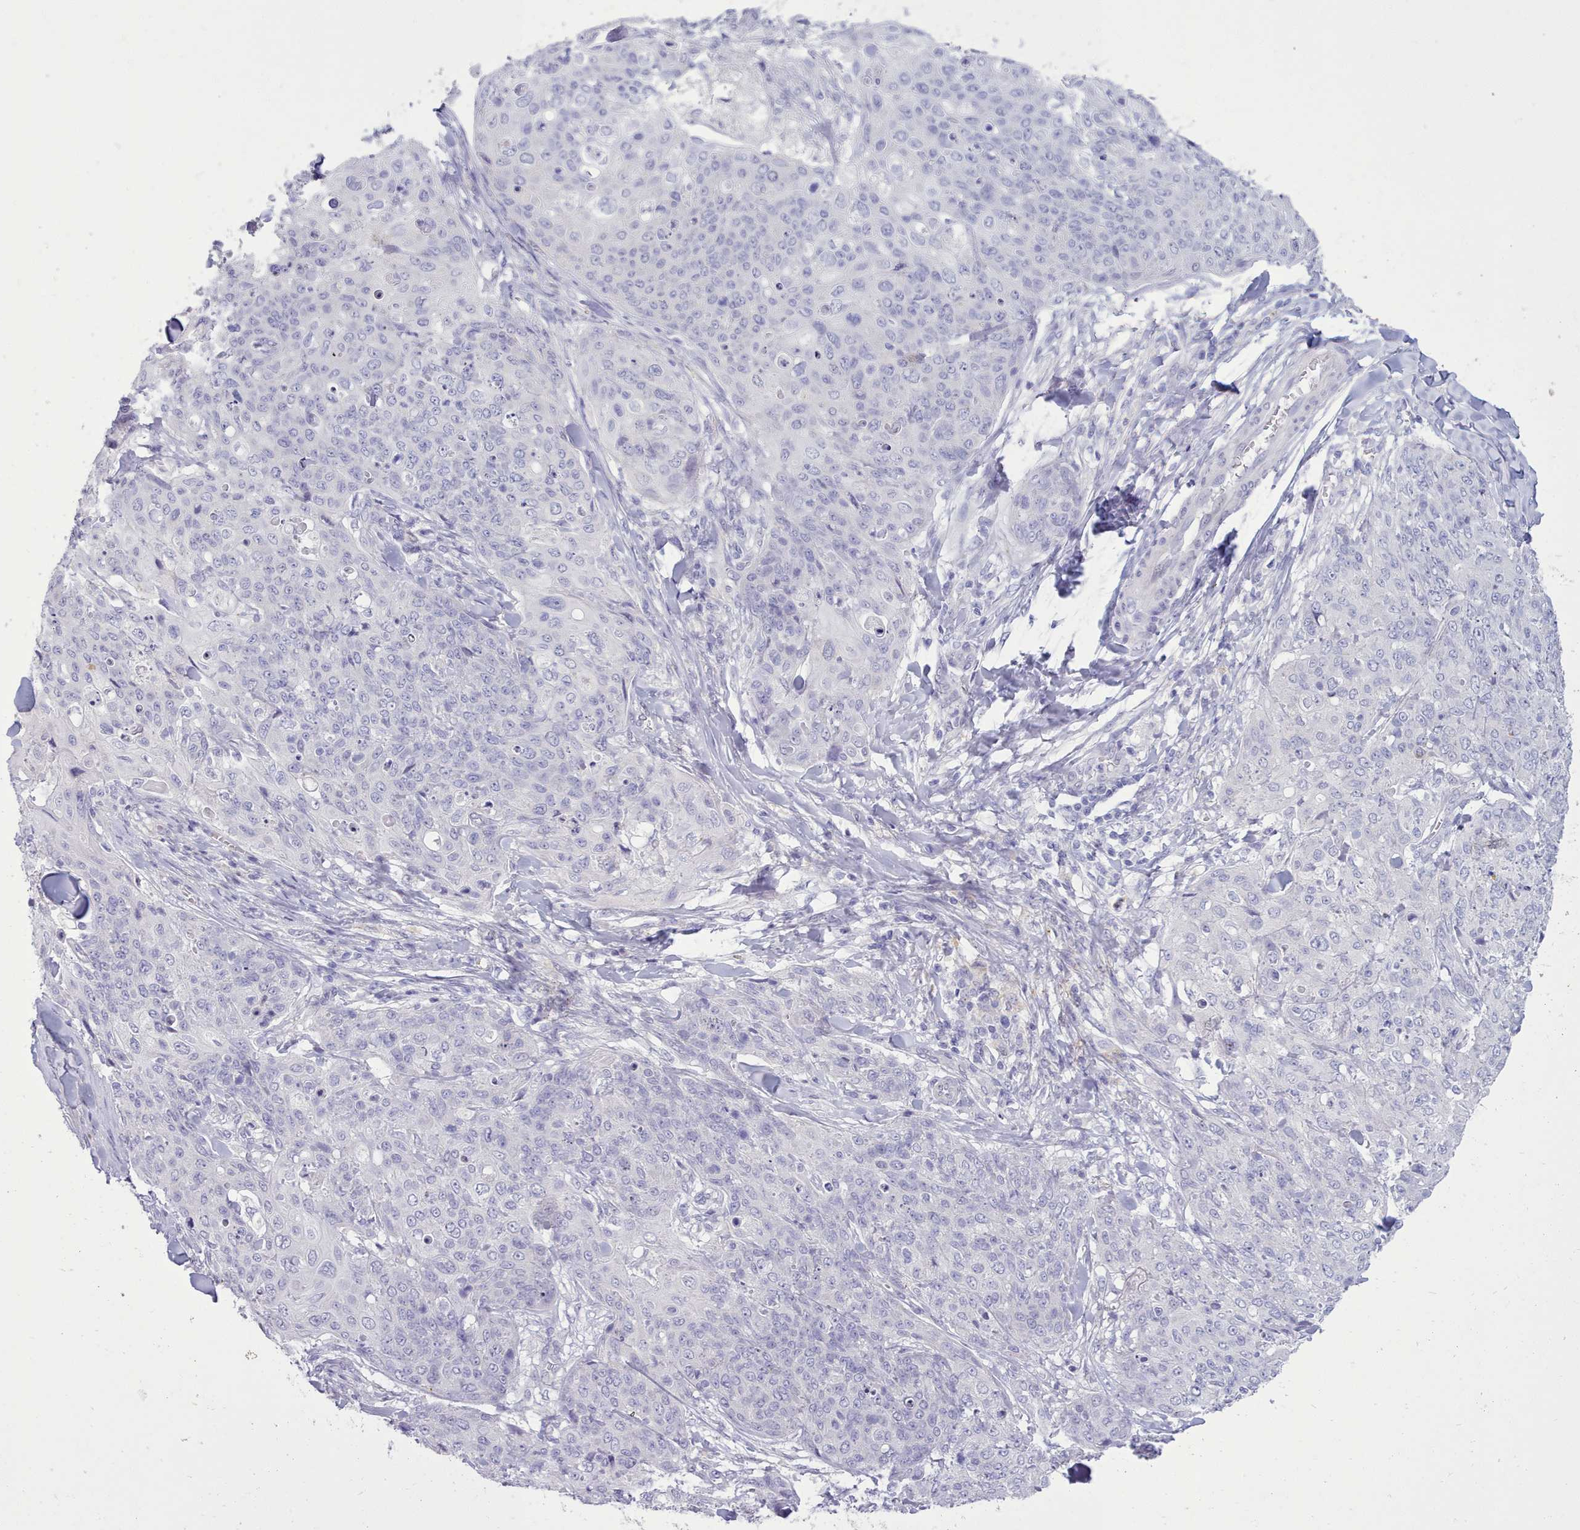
{"staining": {"intensity": "negative", "quantity": "none", "location": "none"}, "tissue": "skin cancer", "cell_type": "Tumor cells", "image_type": "cancer", "snomed": [{"axis": "morphology", "description": "Squamous cell carcinoma, NOS"}, {"axis": "topography", "description": "Skin"}, {"axis": "topography", "description": "Vulva"}], "caption": "Skin cancer (squamous cell carcinoma) was stained to show a protein in brown. There is no significant expression in tumor cells. The staining was performed using DAB to visualize the protein expression in brown, while the nuclei were stained in blue with hematoxylin (Magnification: 20x).", "gene": "TMEM253", "patient": {"sex": "female", "age": 85}}